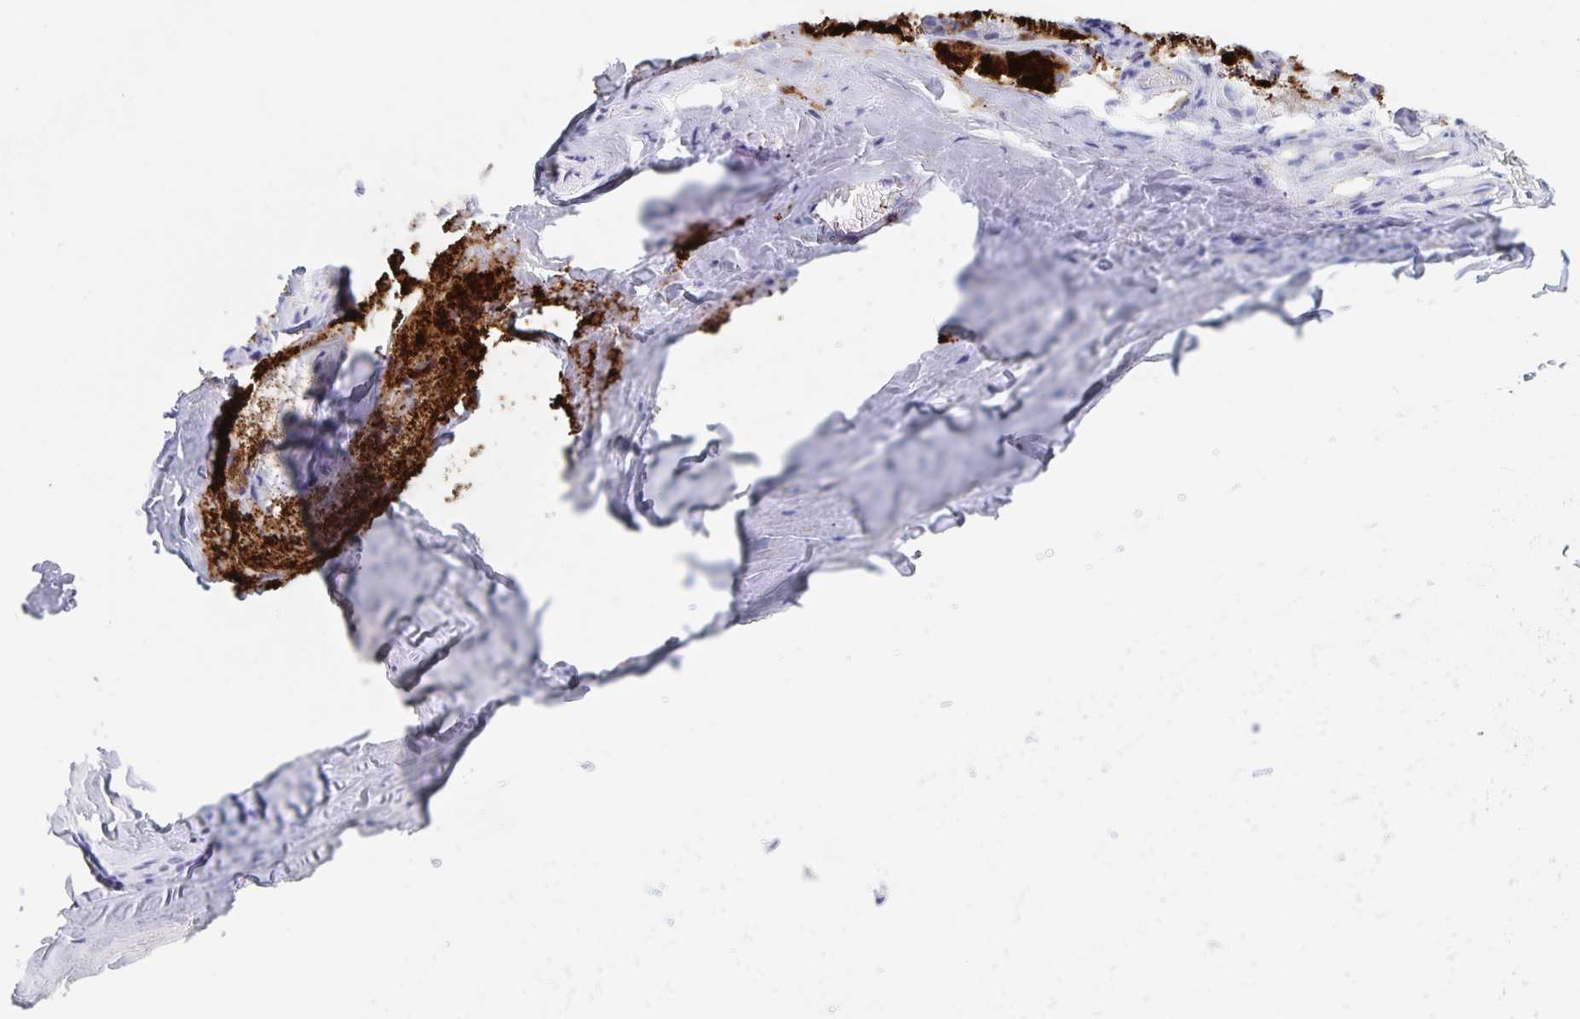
{"staining": {"intensity": "negative", "quantity": "none", "location": "none"}, "tissue": "adipose tissue", "cell_type": "Adipocytes", "image_type": "normal", "snomed": [{"axis": "morphology", "description": "Normal tissue, NOS"}, {"axis": "topography", "description": "Cartilage tissue"}, {"axis": "topography", "description": "Nasopharynx"}, {"axis": "topography", "description": "Thyroid gland"}], "caption": "The photomicrograph displays no significant positivity in adipocytes of adipose tissue.", "gene": "DMBT1", "patient": {"sex": "male", "age": 63}}